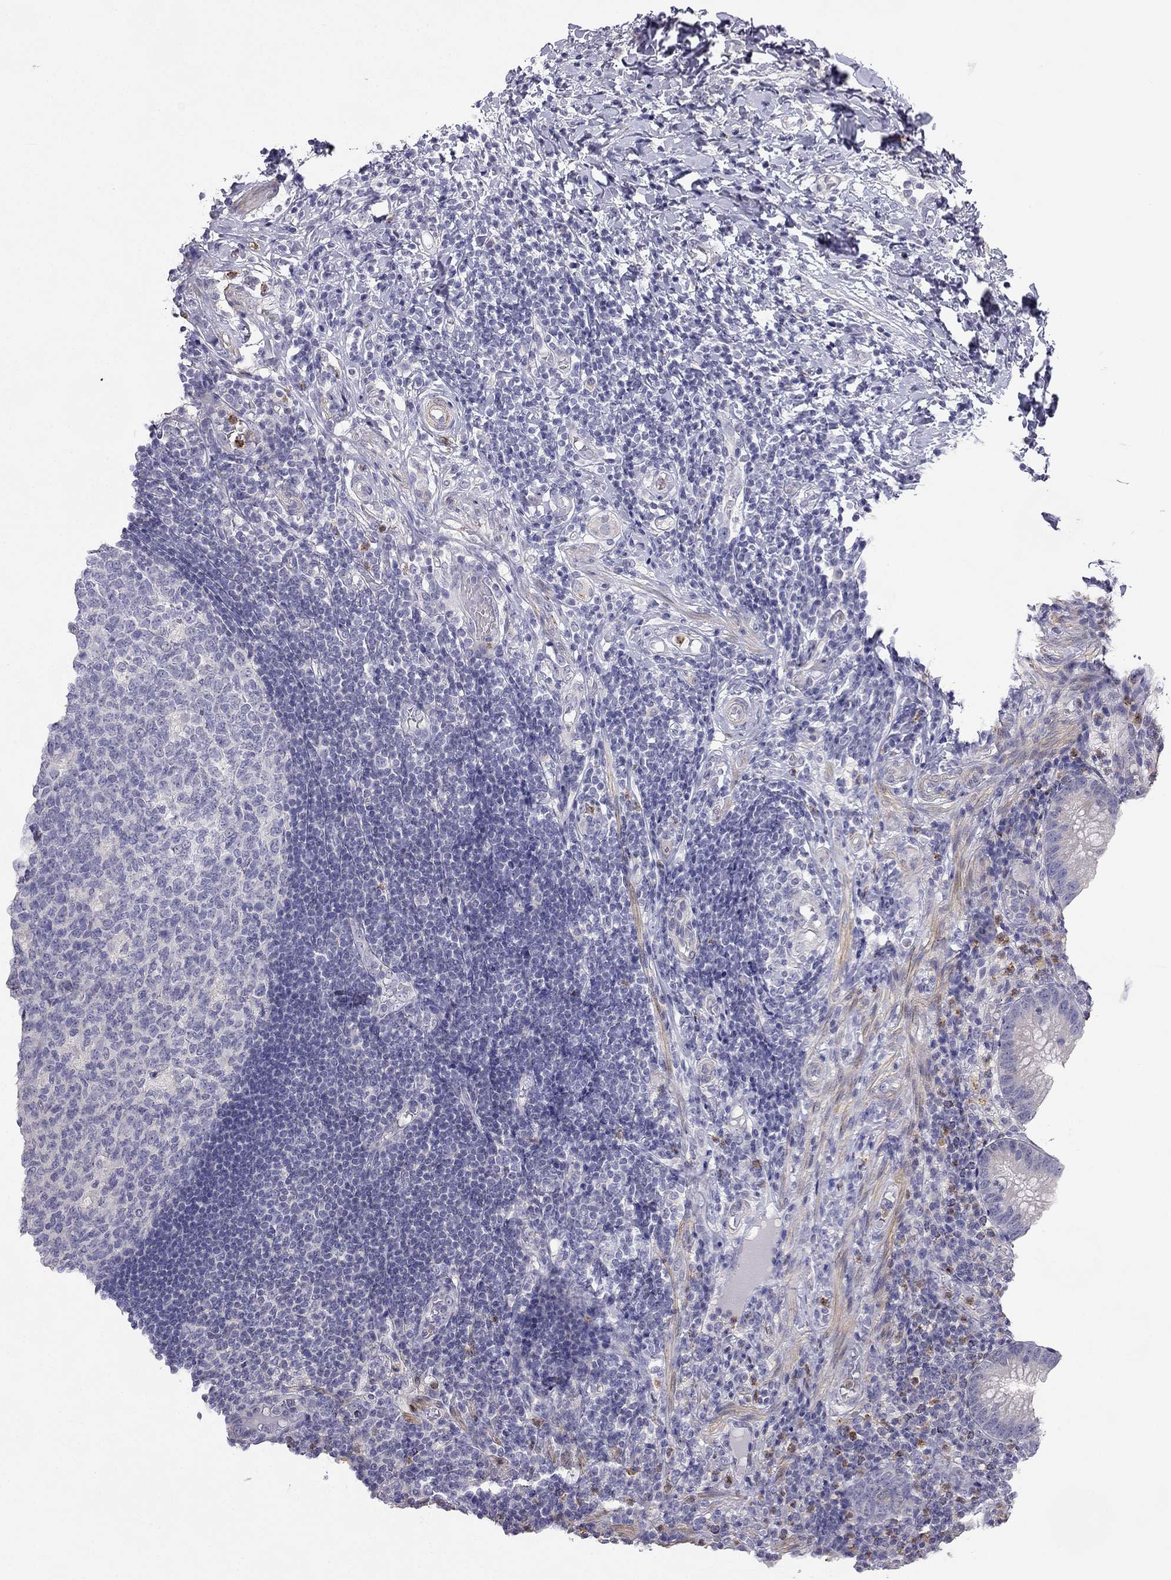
{"staining": {"intensity": "negative", "quantity": "none", "location": "none"}, "tissue": "appendix", "cell_type": "Glandular cells", "image_type": "normal", "snomed": [{"axis": "morphology", "description": "Normal tissue, NOS"}, {"axis": "morphology", "description": "Inflammation, NOS"}, {"axis": "topography", "description": "Appendix"}], "caption": "Human appendix stained for a protein using immunohistochemistry (IHC) shows no expression in glandular cells.", "gene": "C16orf89", "patient": {"sex": "male", "age": 16}}